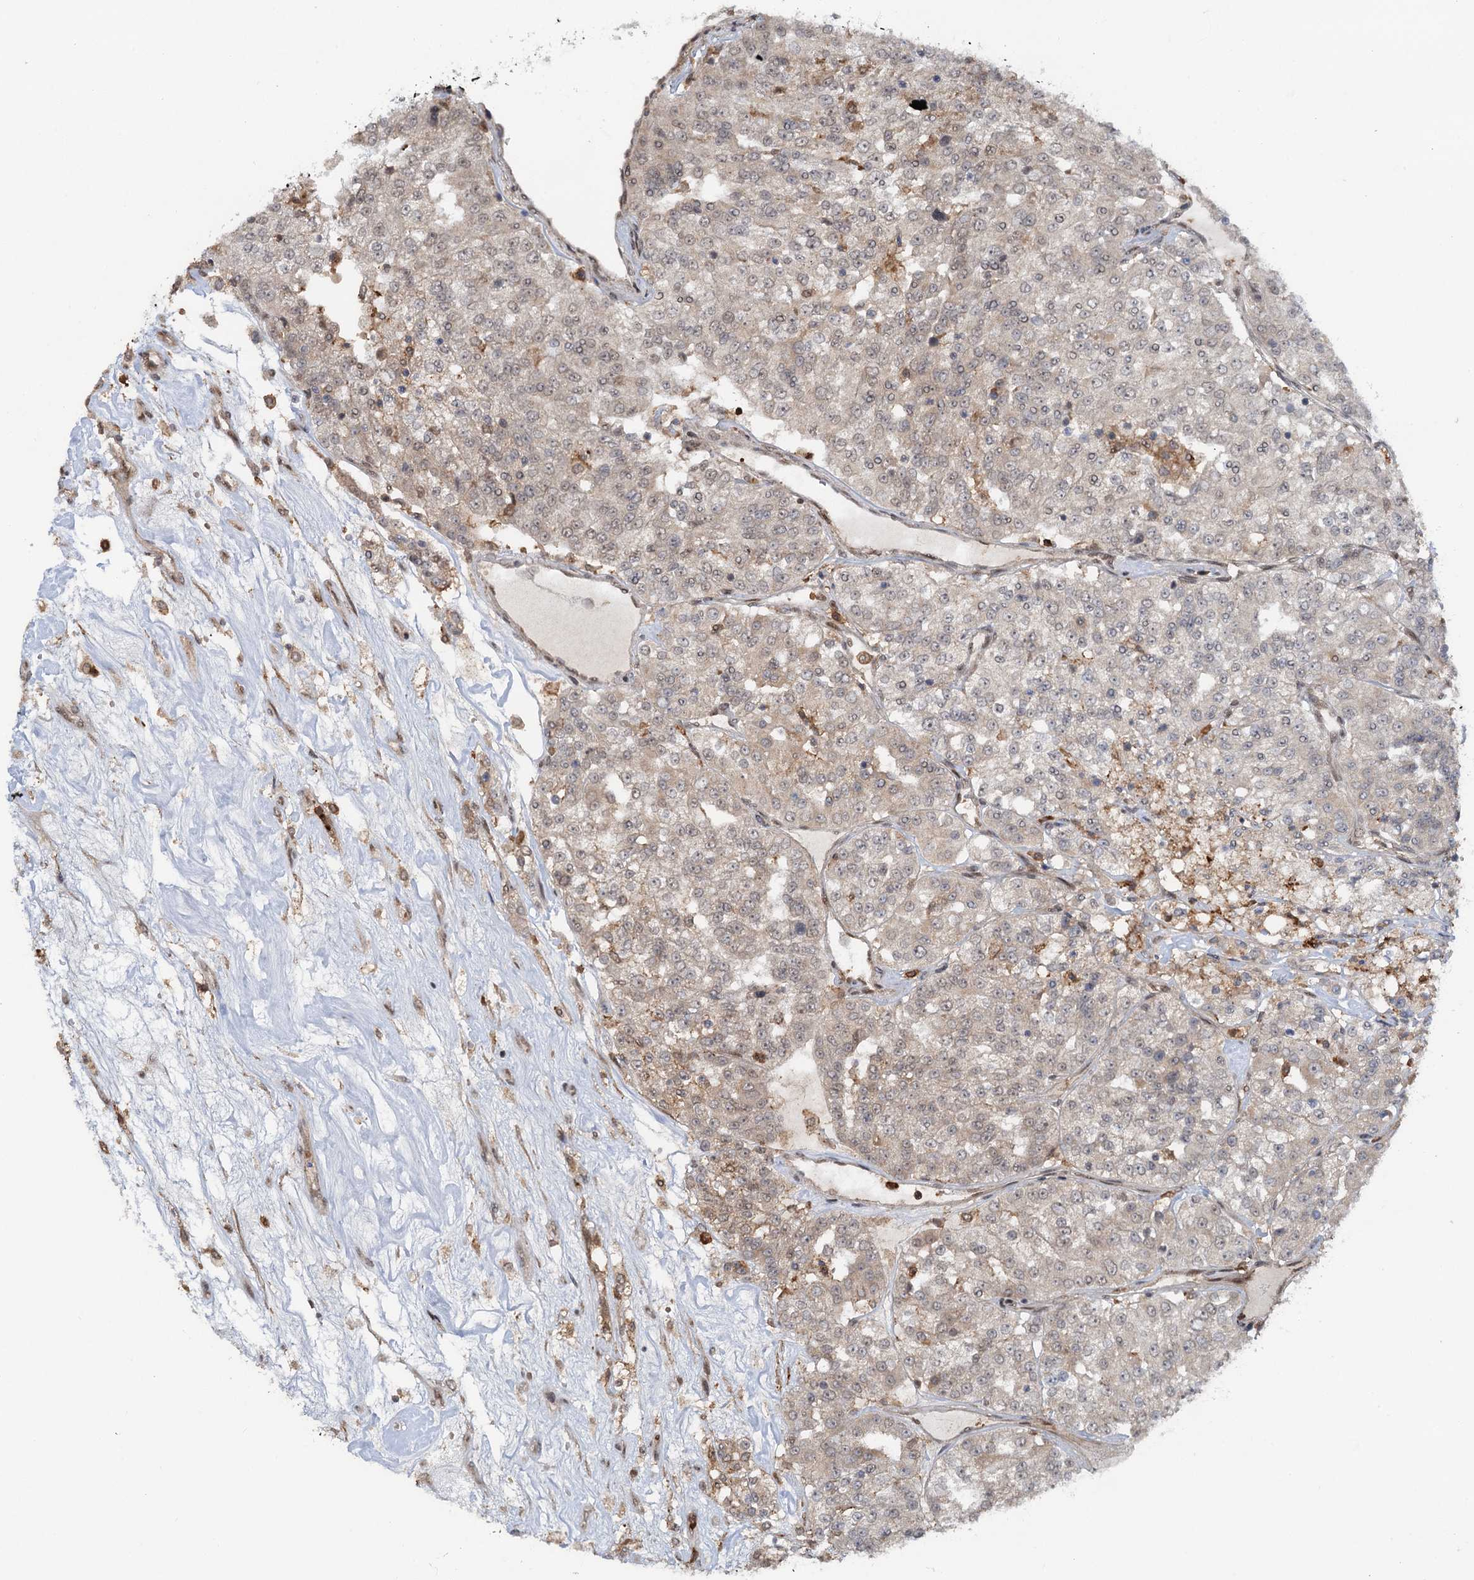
{"staining": {"intensity": "weak", "quantity": "<25%", "location": "cytoplasmic/membranous"}, "tissue": "renal cancer", "cell_type": "Tumor cells", "image_type": "cancer", "snomed": [{"axis": "morphology", "description": "Adenocarcinoma, NOS"}, {"axis": "topography", "description": "Kidney"}], "caption": "High magnification brightfield microscopy of adenocarcinoma (renal) stained with DAB (brown) and counterstained with hematoxylin (blue): tumor cells show no significant positivity.", "gene": "ZNF609", "patient": {"sex": "female", "age": 63}}